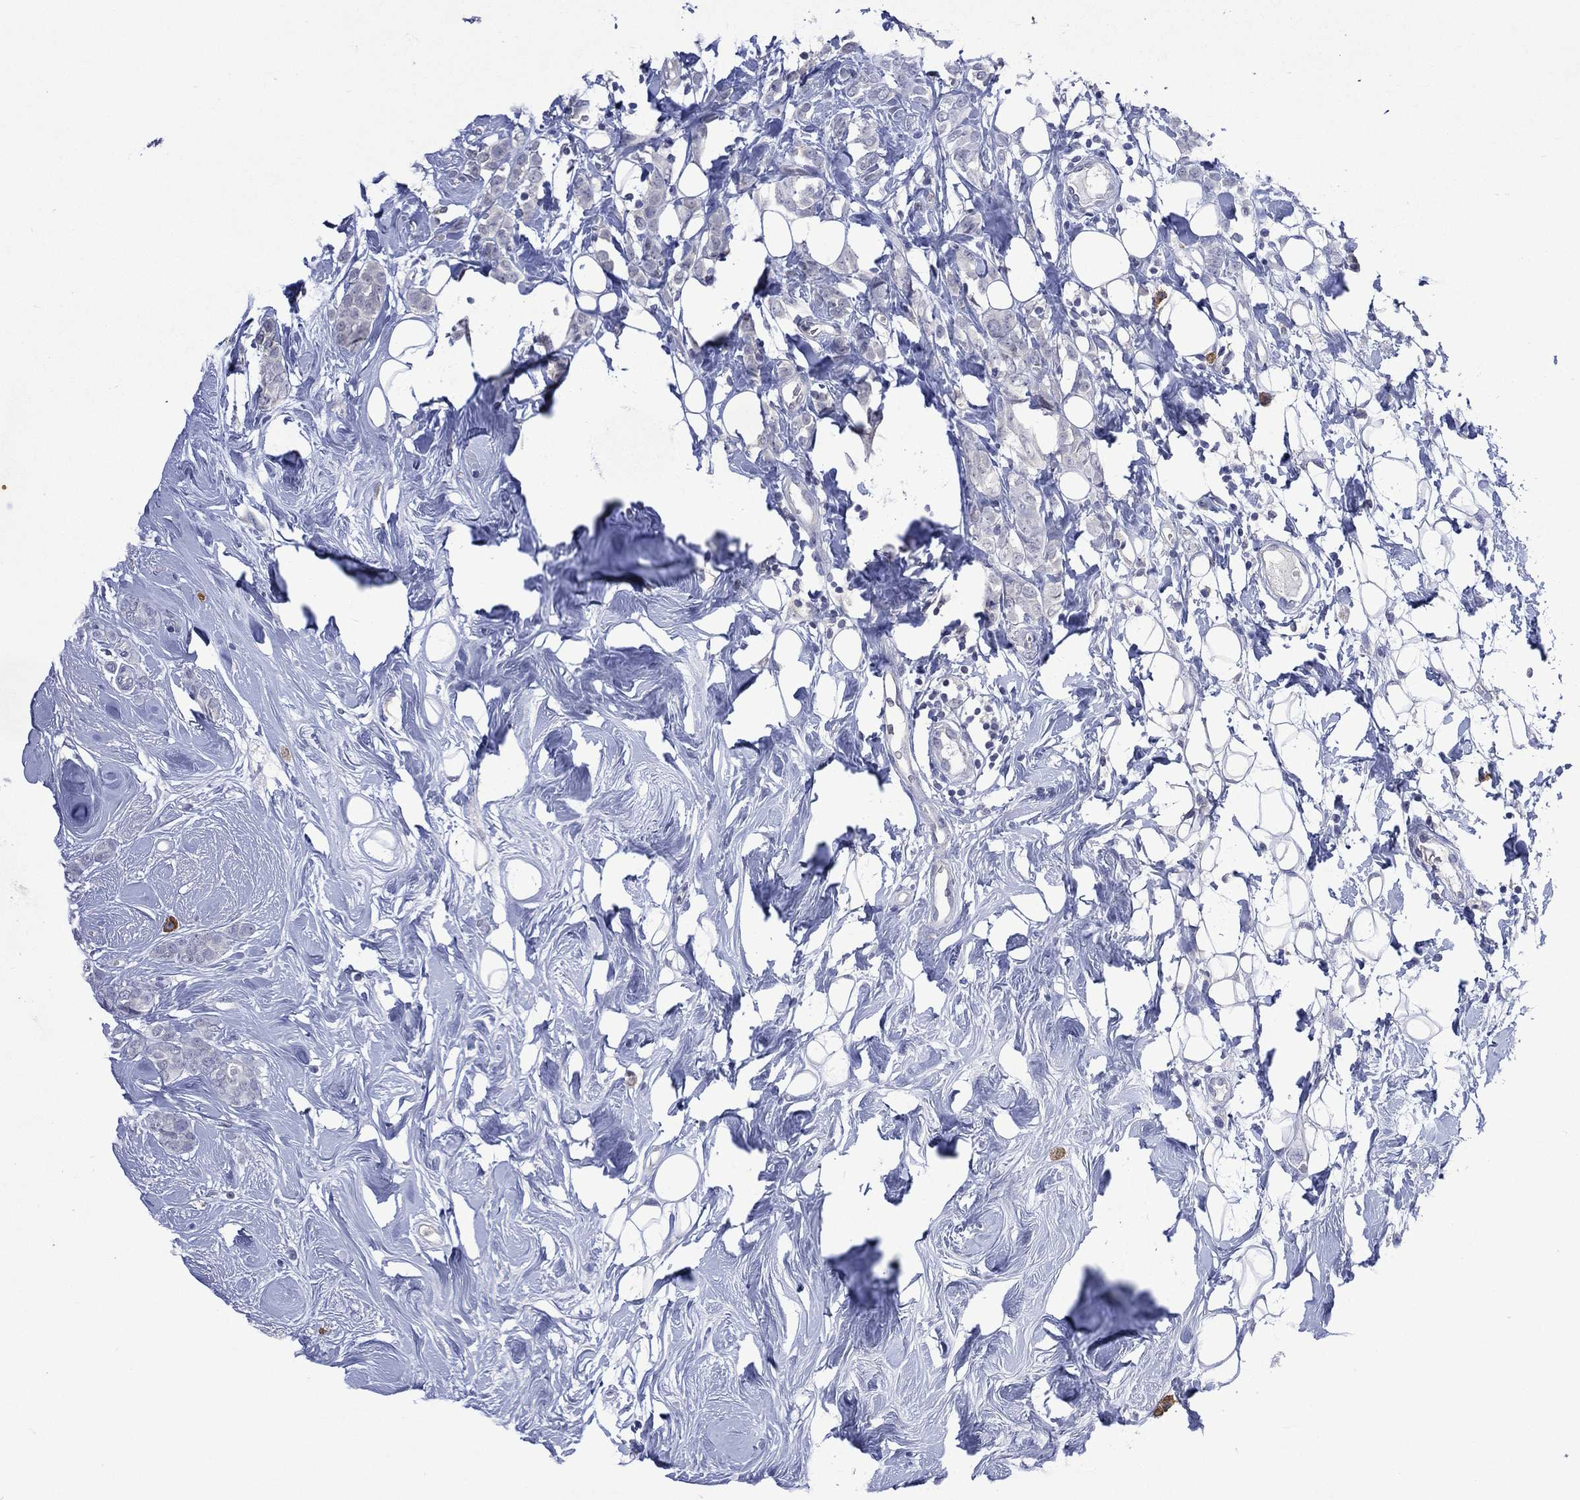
{"staining": {"intensity": "negative", "quantity": "none", "location": "none"}, "tissue": "breast cancer", "cell_type": "Tumor cells", "image_type": "cancer", "snomed": [{"axis": "morphology", "description": "Lobular carcinoma"}, {"axis": "topography", "description": "Breast"}], "caption": "Immunohistochemical staining of breast cancer (lobular carcinoma) demonstrates no significant expression in tumor cells.", "gene": "ASB10", "patient": {"sex": "female", "age": 49}}